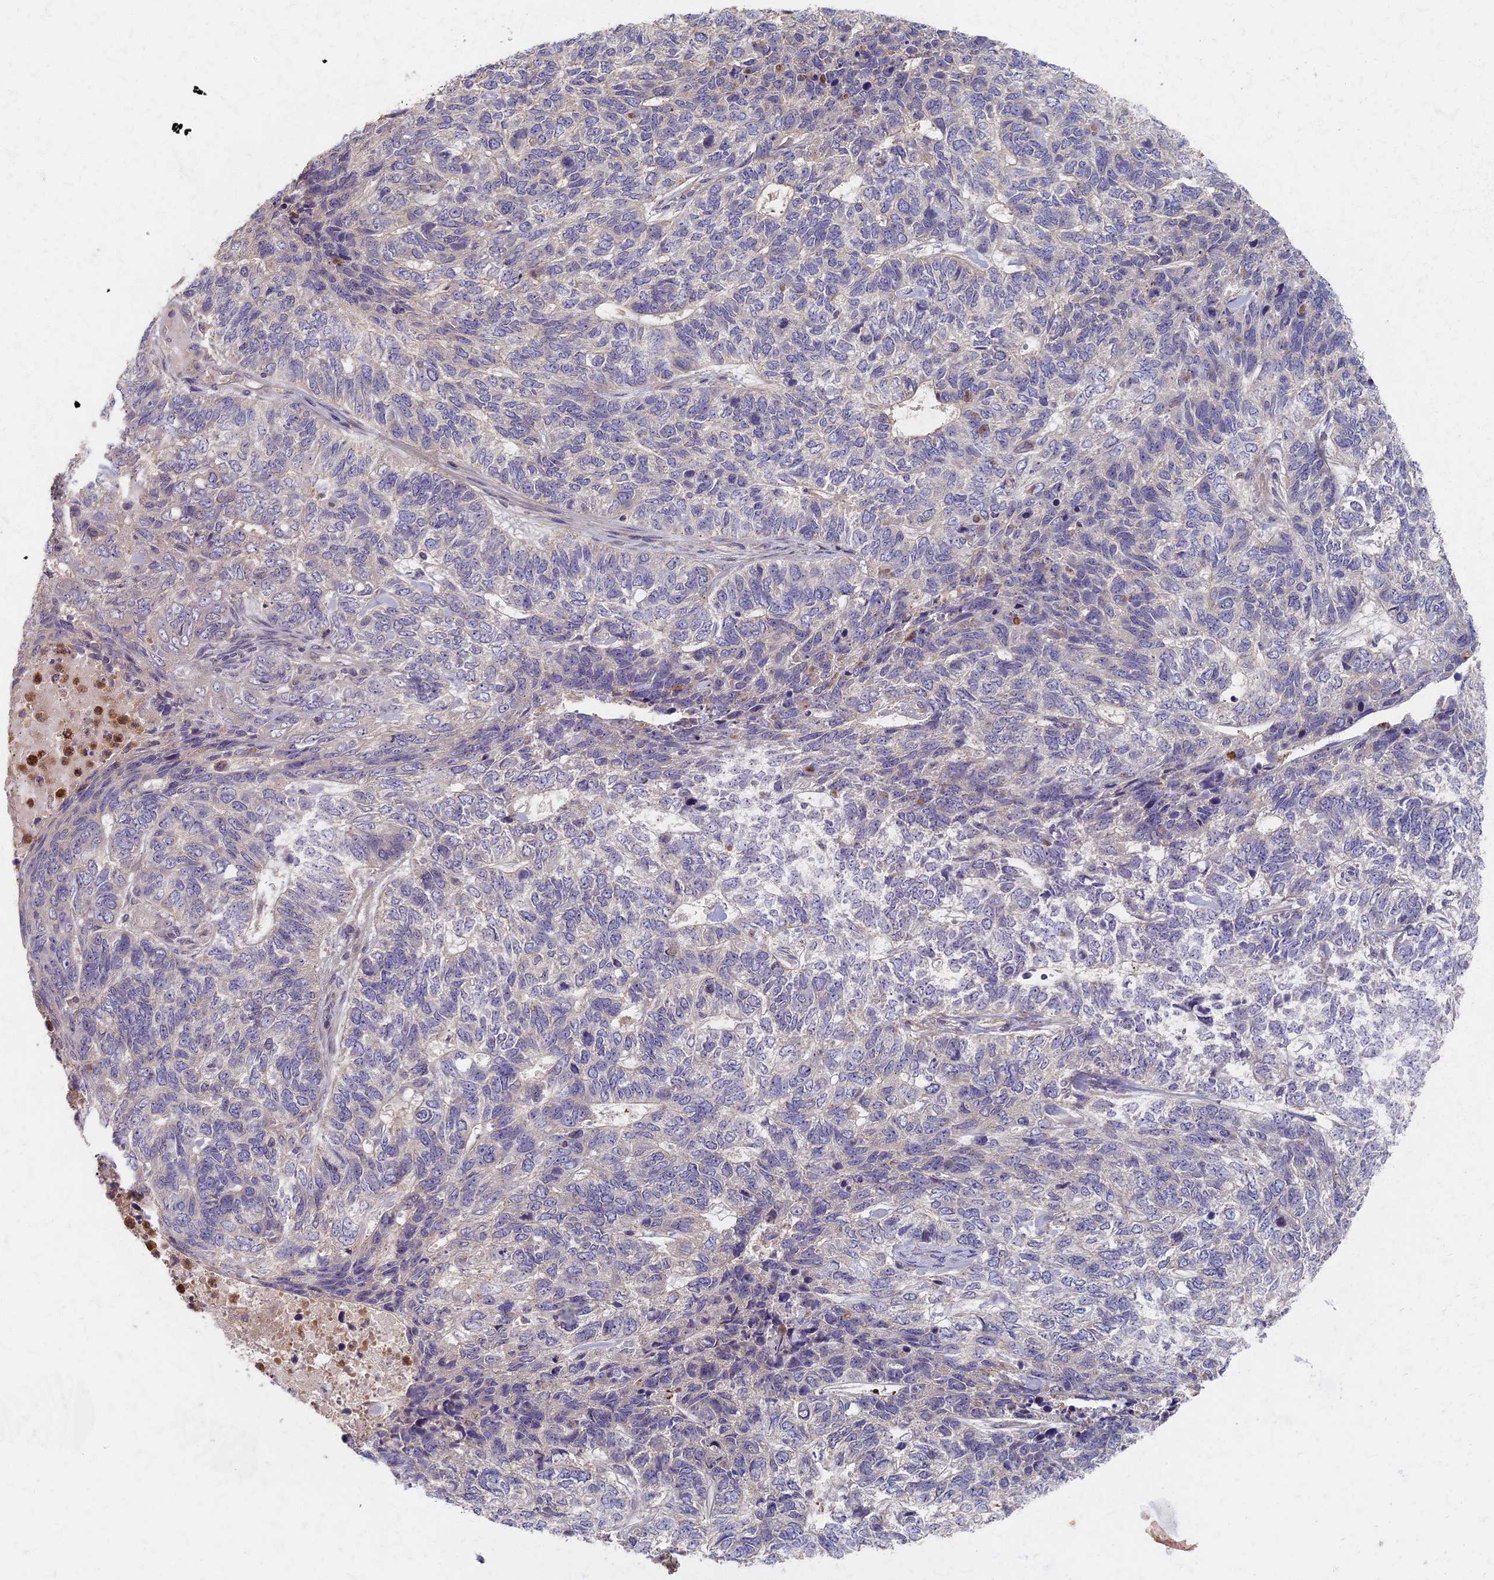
{"staining": {"intensity": "negative", "quantity": "none", "location": "none"}, "tissue": "skin cancer", "cell_type": "Tumor cells", "image_type": "cancer", "snomed": [{"axis": "morphology", "description": "Basal cell carcinoma"}, {"axis": "topography", "description": "Skin"}], "caption": "Tumor cells are negative for protein expression in human skin basal cell carcinoma.", "gene": "AP4E1", "patient": {"sex": "female", "age": 65}}